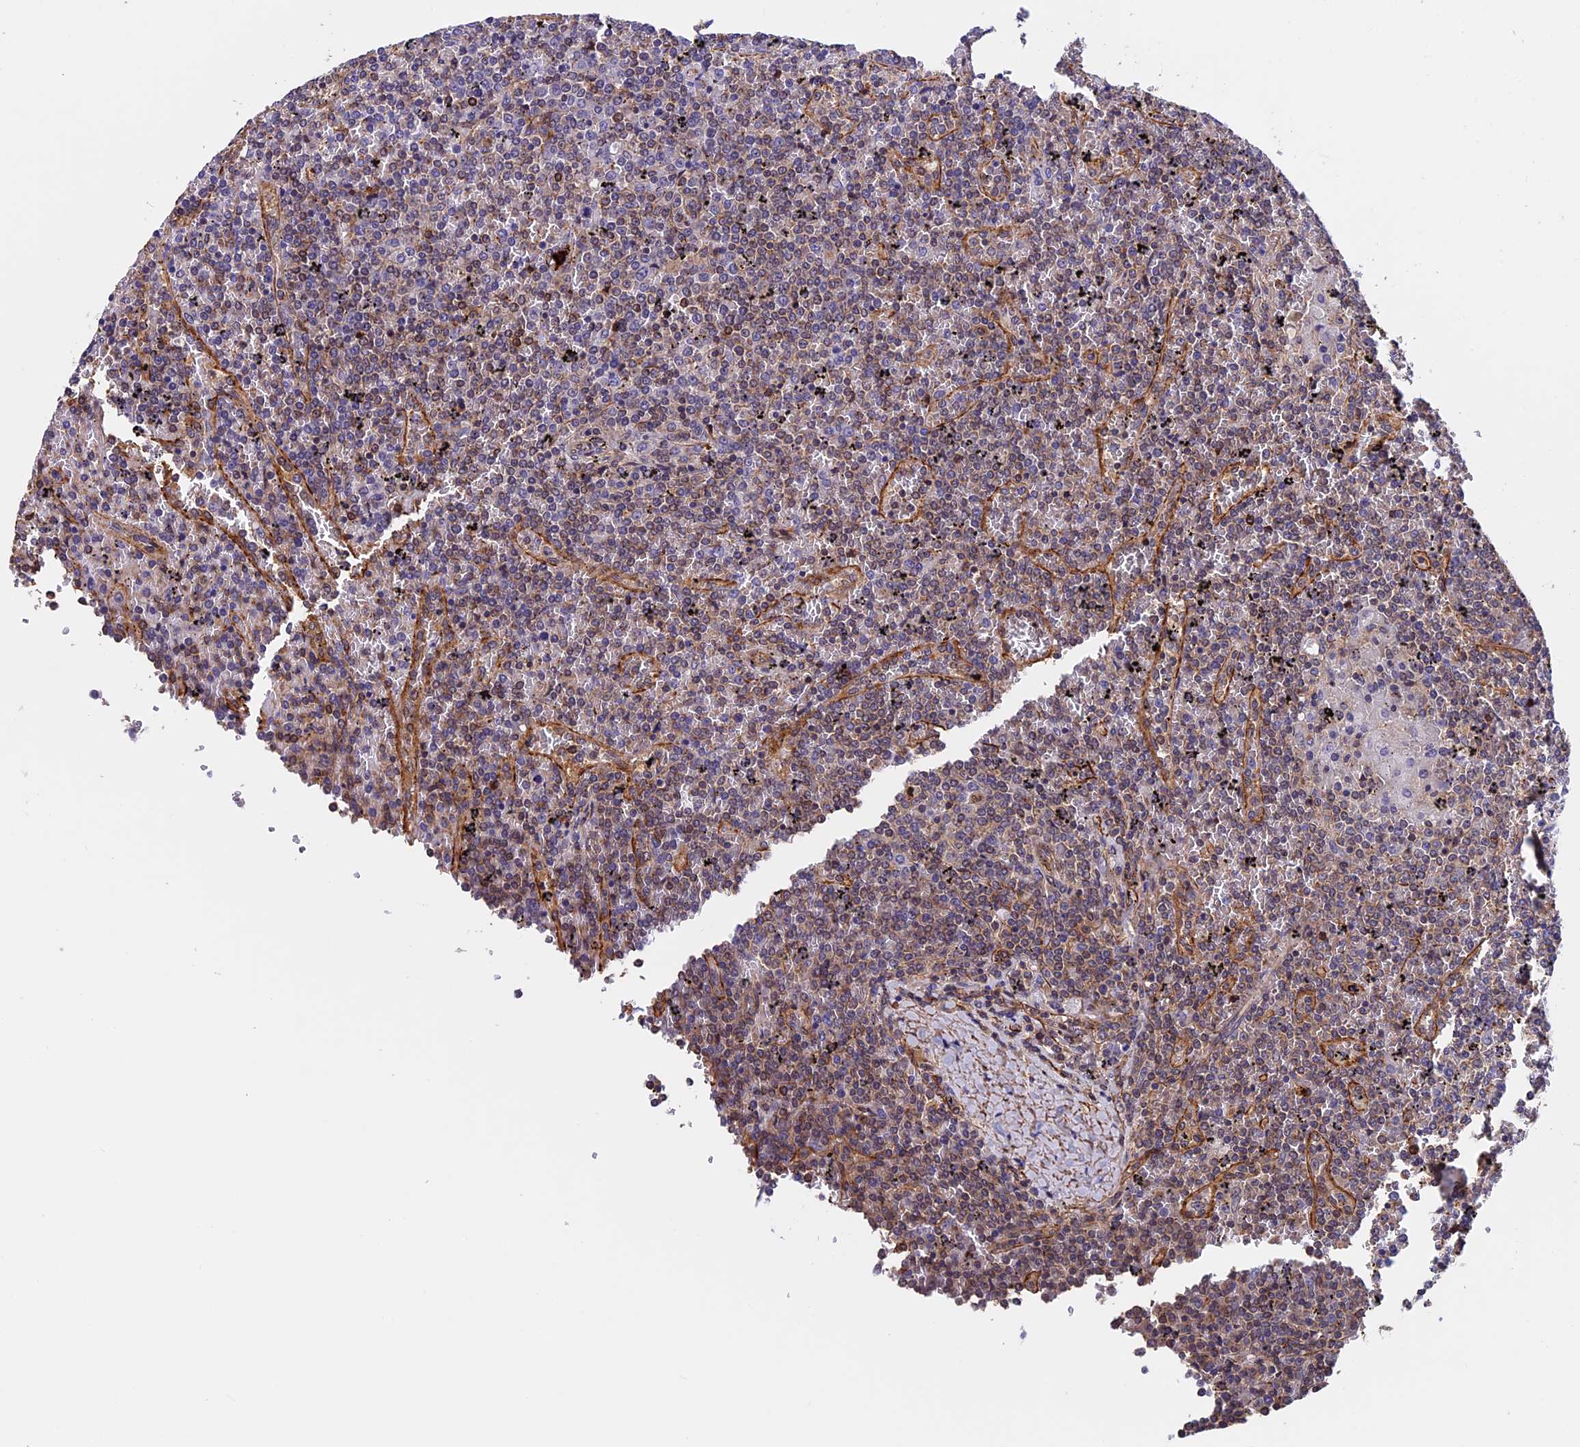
{"staining": {"intensity": "moderate", "quantity": "<25%", "location": "cytoplasmic/membranous"}, "tissue": "lymphoma", "cell_type": "Tumor cells", "image_type": "cancer", "snomed": [{"axis": "morphology", "description": "Malignant lymphoma, non-Hodgkin's type, Low grade"}, {"axis": "topography", "description": "Spleen"}], "caption": "Malignant lymphoma, non-Hodgkin's type (low-grade) stained with a protein marker displays moderate staining in tumor cells.", "gene": "SLC9A5", "patient": {"sex": "female", "age": 19}}